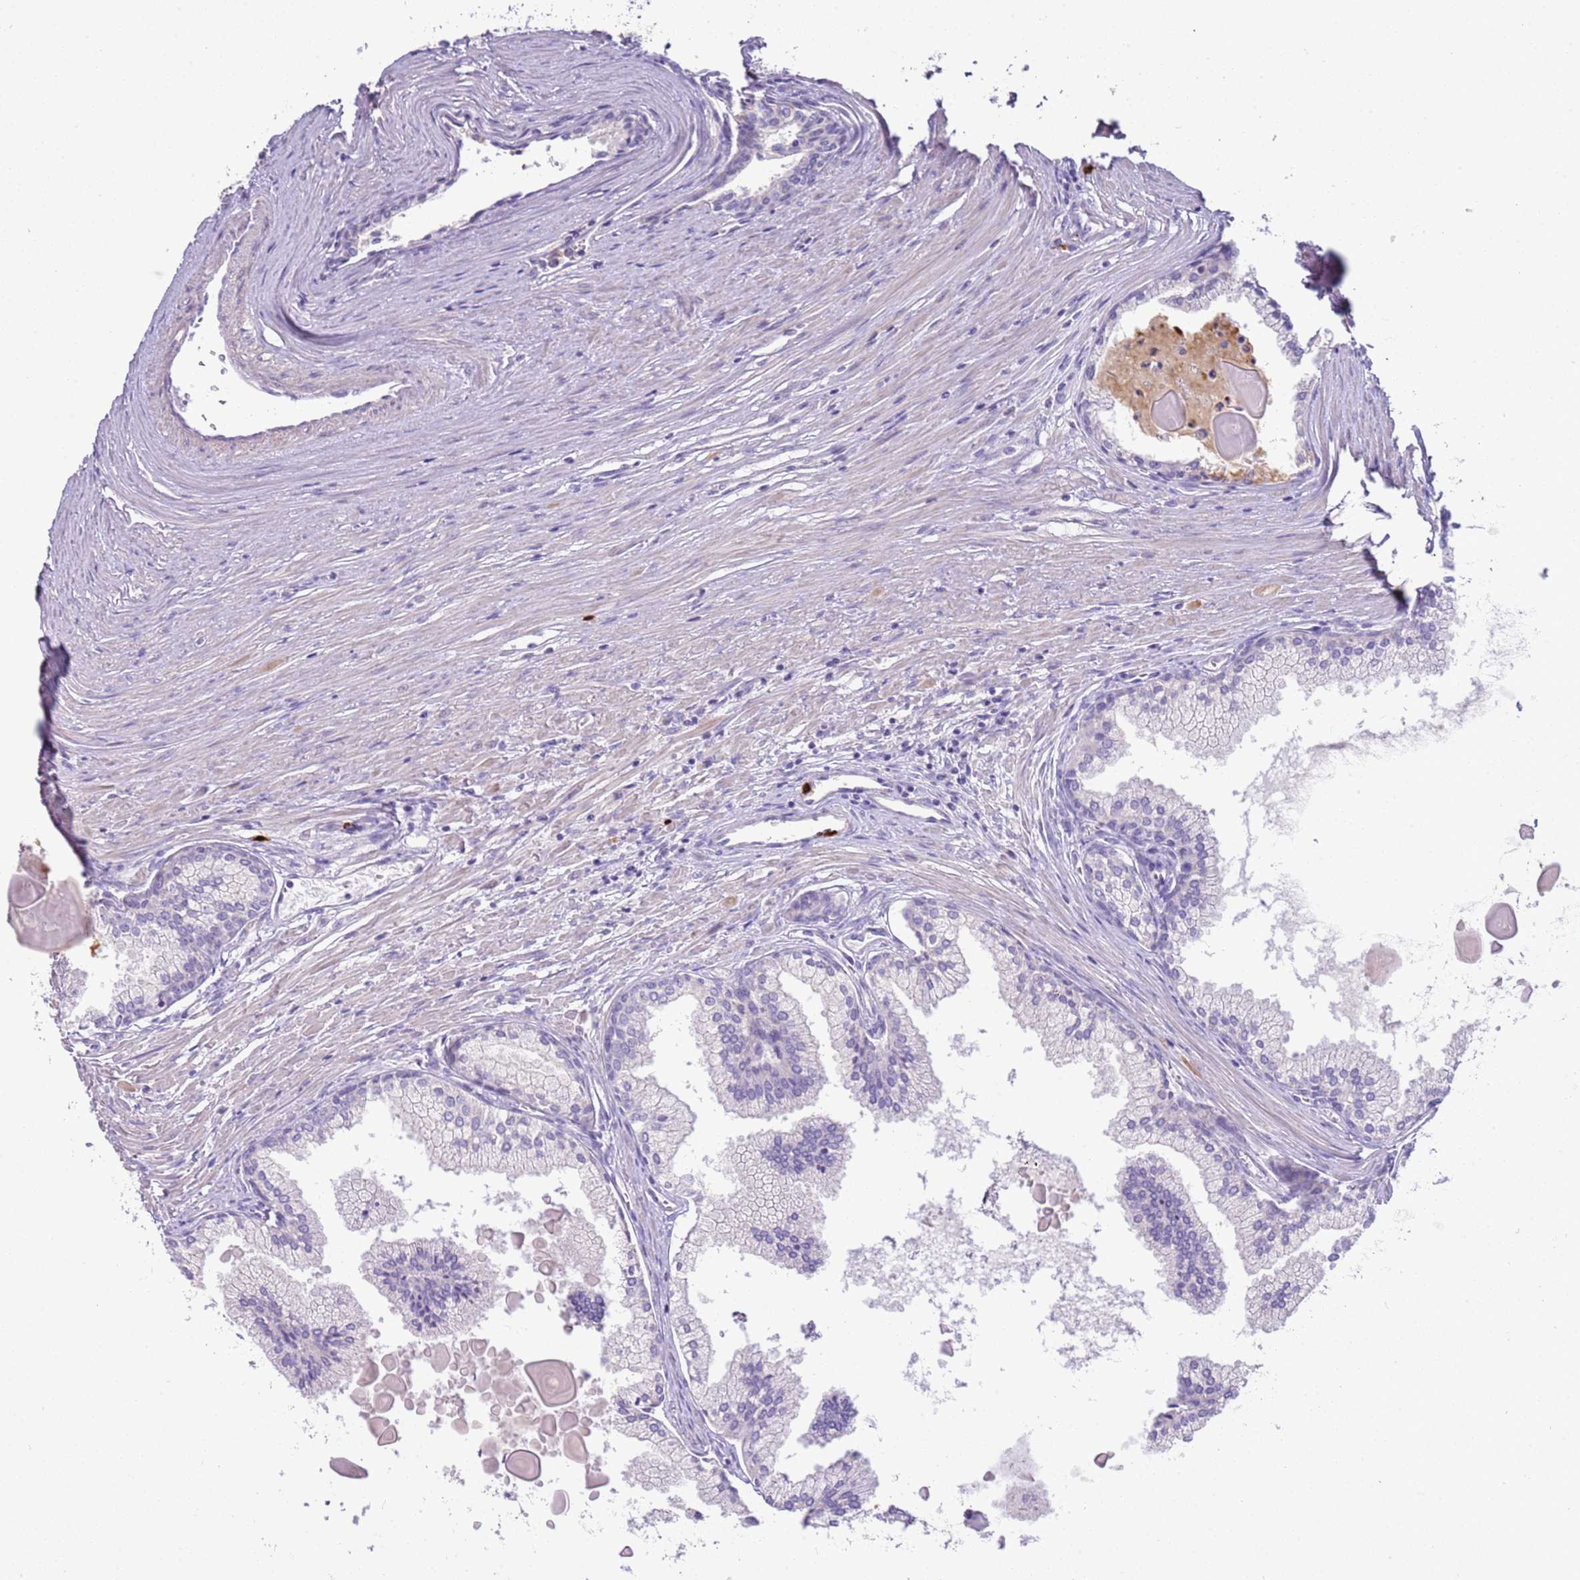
{"staining": {"intensity": "negative", "quantity": "none", "location": "none"}, "tissue": "prostate cancer", "cell_type": "Tumor cells", "image_type": "cancer", "snomed": [{"axis": "morphology", "description": "Adenocarcinoma, High grade"}, {"axis": "topography", "description": "Prostate"}], "caption": "Prostate cancer (adenocarcinoma (high-grade)) was stained to show a protein in brown. There is no significant expression in tumor cells. Brightfield microscopy of IHC stained with DAB (3,3'-diaminobenzidine) (brown) and hematoxylin (blue), captured at high magnification.", "gene": "IL2RG", "patient": {"sex": "male", "age": 68}}